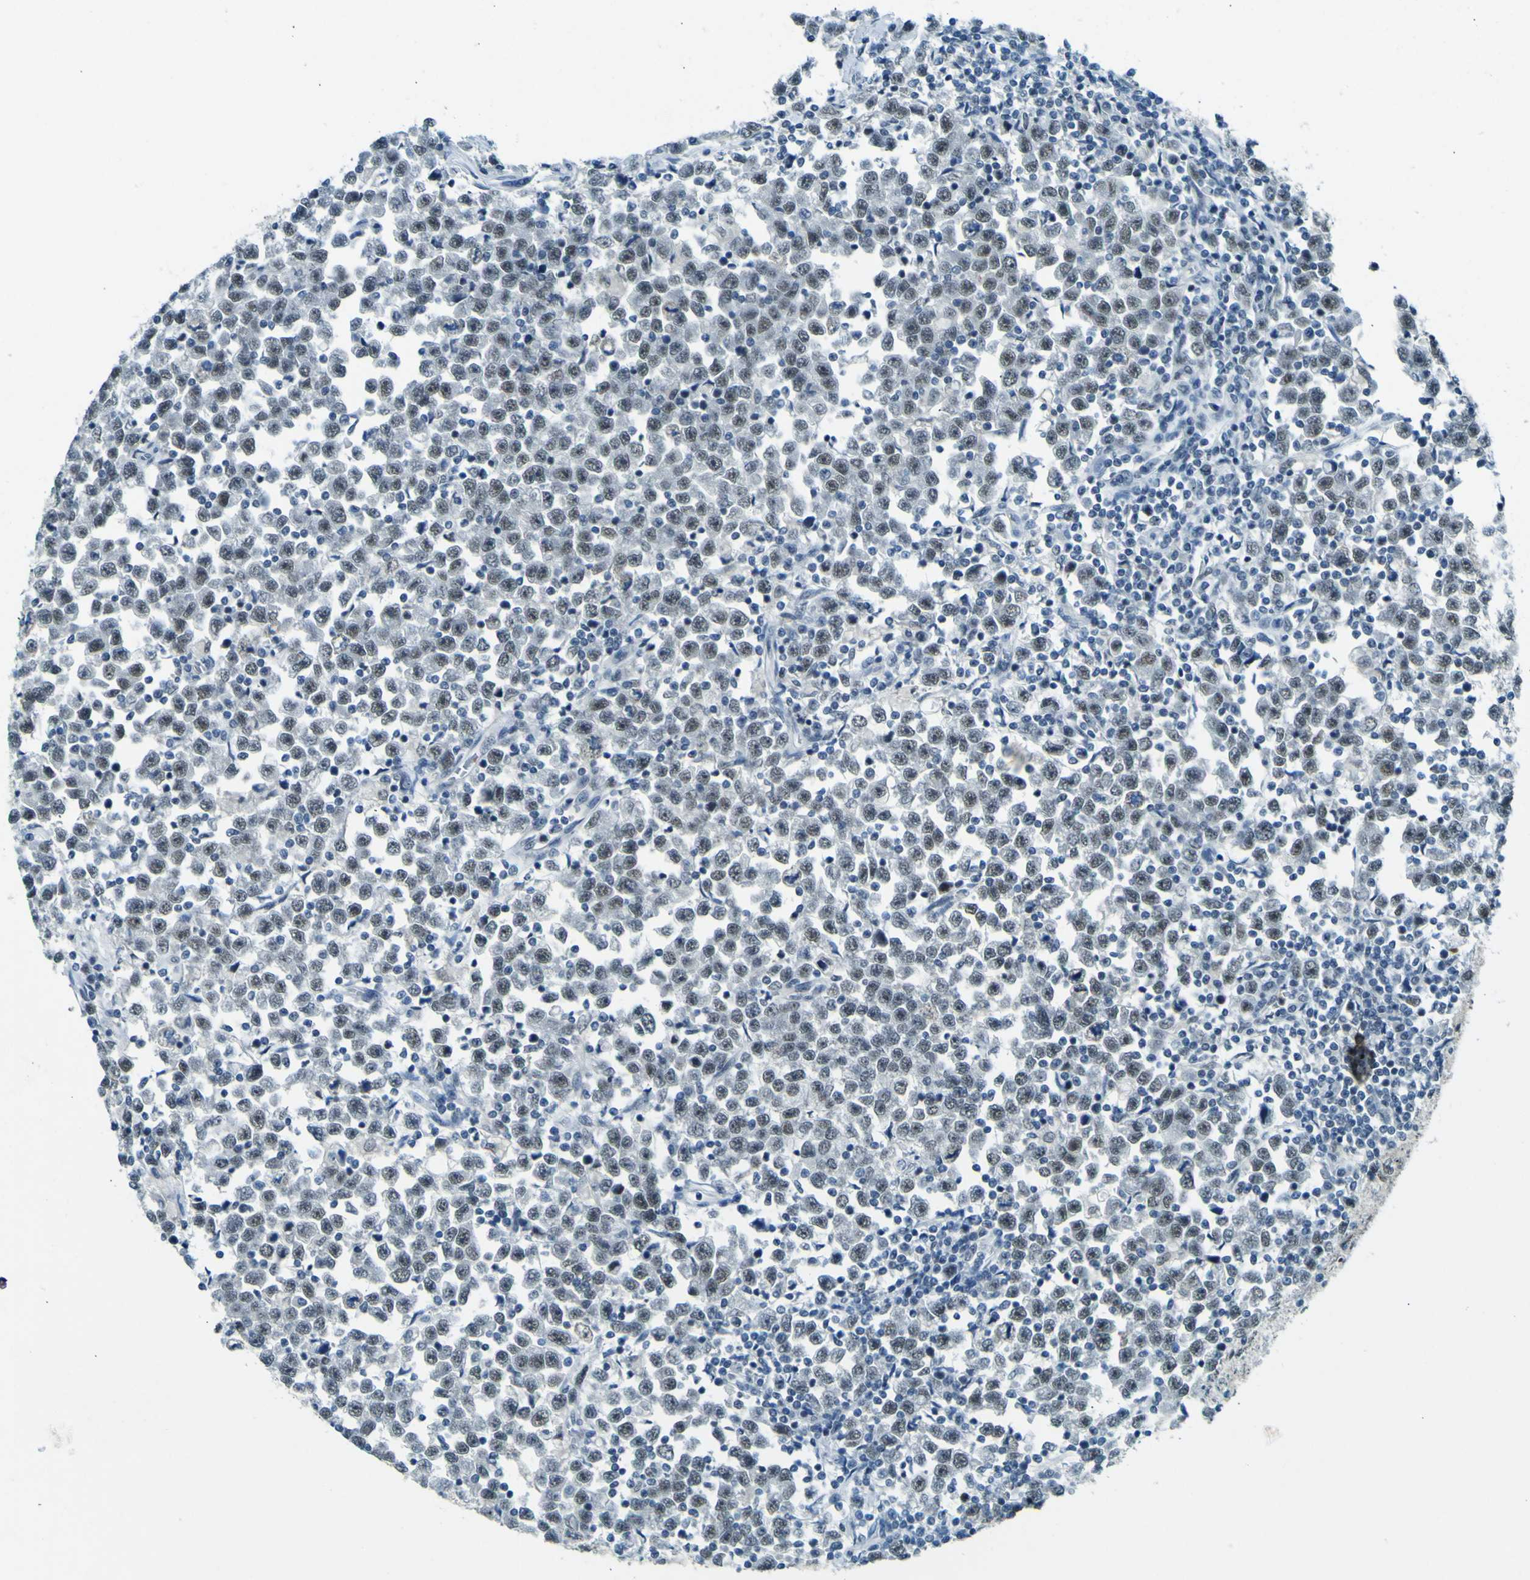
{"staining": {"intensity": "weak", "quantity": "<25%", "location": "nuclear"}, "tissue": "testis cancer", "cell_type": "Tumor cells", "image_type": "cancer", "snomed": [{"axis": "morphology", "description": "Seminoma, NOS"}, {"axis": "topography", "description": "Testis"}], "caption": "This is an immunohistochemistry (IHC) image of human testis seminoma. There is no staining in tumor cells.", "gene": "CEBPG", "patient": {"sex": "male", "age": 43}}